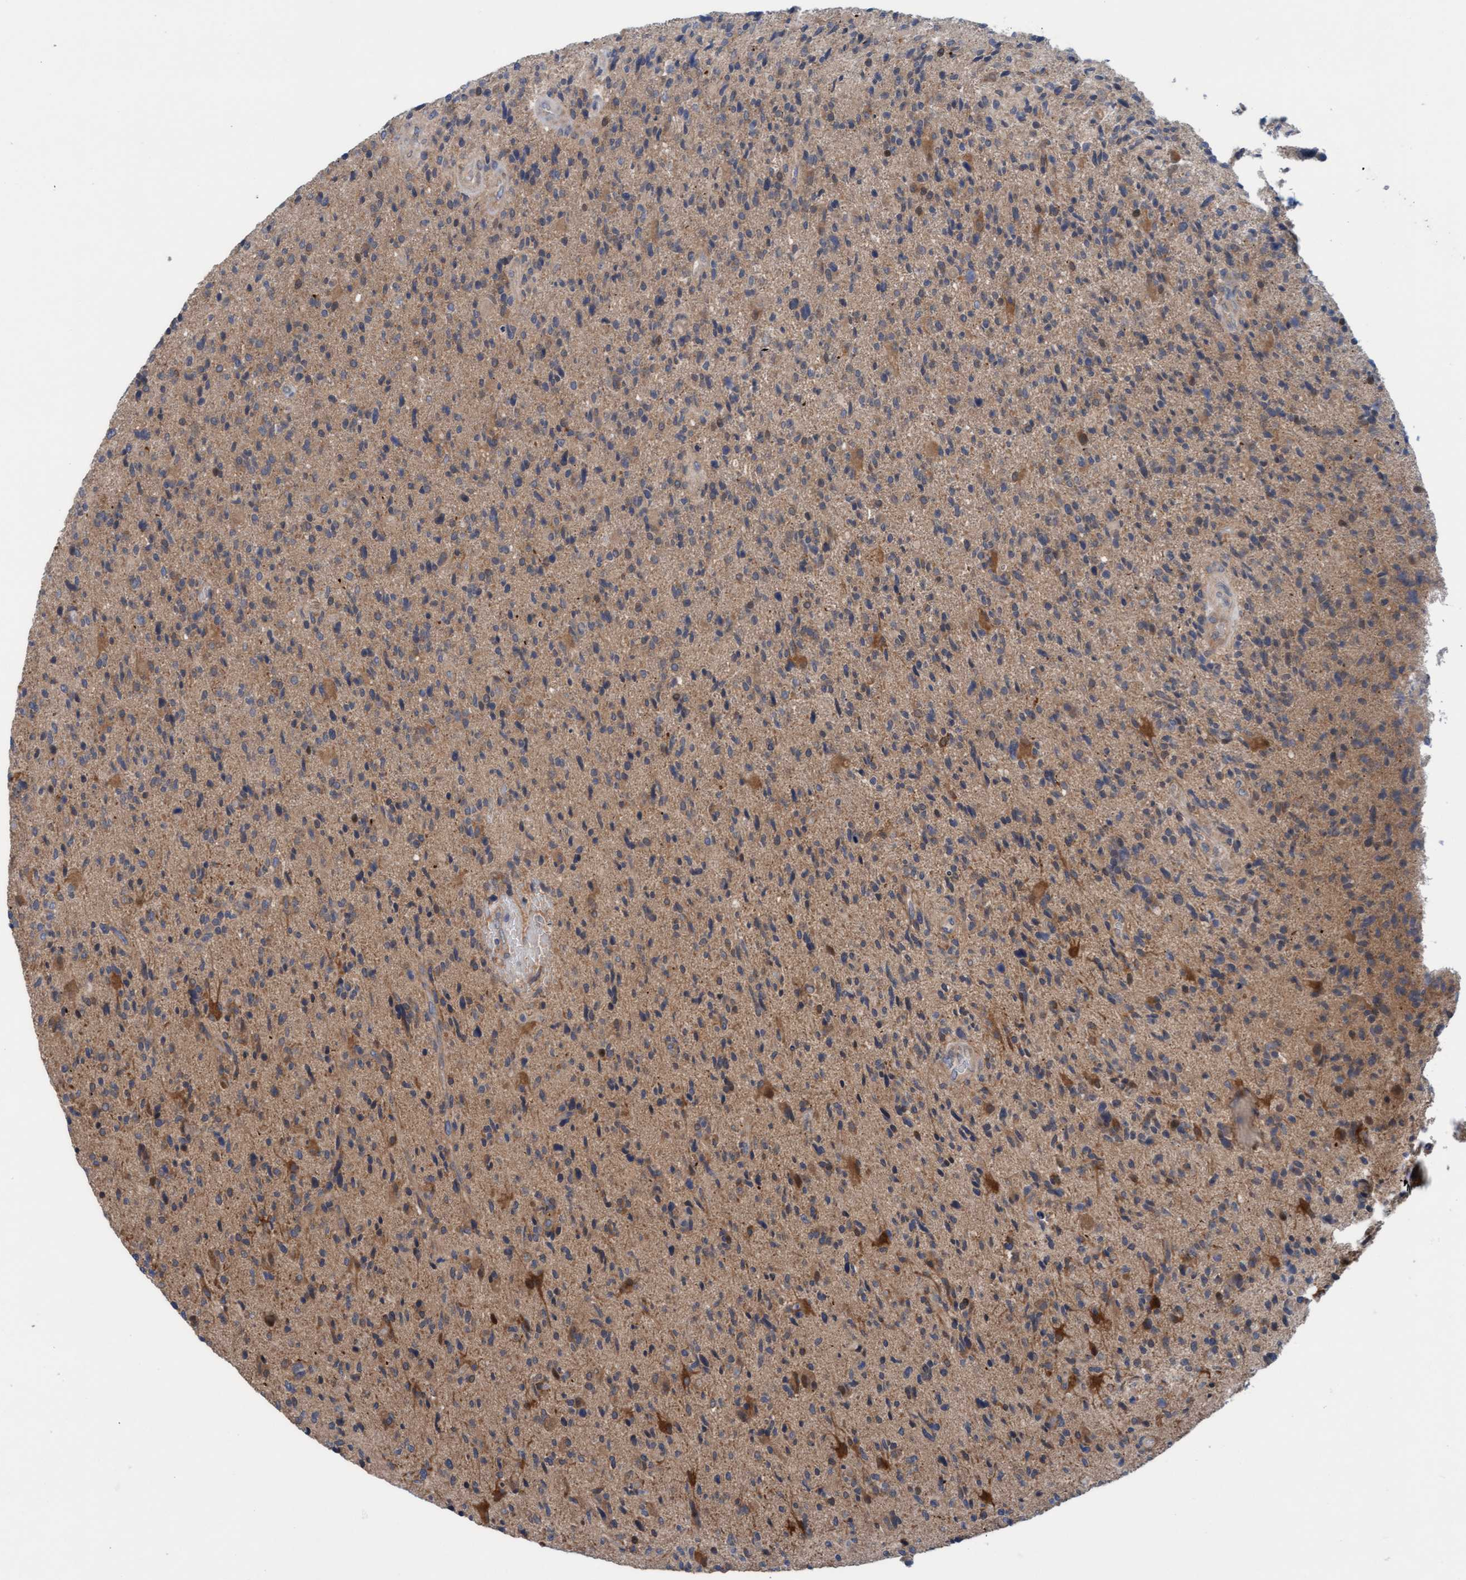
{"staining": {"intensity": "weak", "quantity": "<25%", "location": "cytoplasmic/membranous"}, "tissue": "glioma", "cell_type": "Tumor cells", "image_type": "cancer", "snomed": [{"axis": "morphology", "description": "Glioma, malignant, High grade"}, {"axis": "topography", "description": "Brain"}], "caption": "DAB (3,3'-diaminobenzidine) immunohistochemical staining of malignant glioma (high-grade) exhibits no significant expression in tumor cells. (DAB (3,3'-diaminobenzidine) immunohistochemistry visualized using brightfield microscopy, high magnification).", "gene": "KLHL25", "patient": {"sex": "male", "age": 72}}